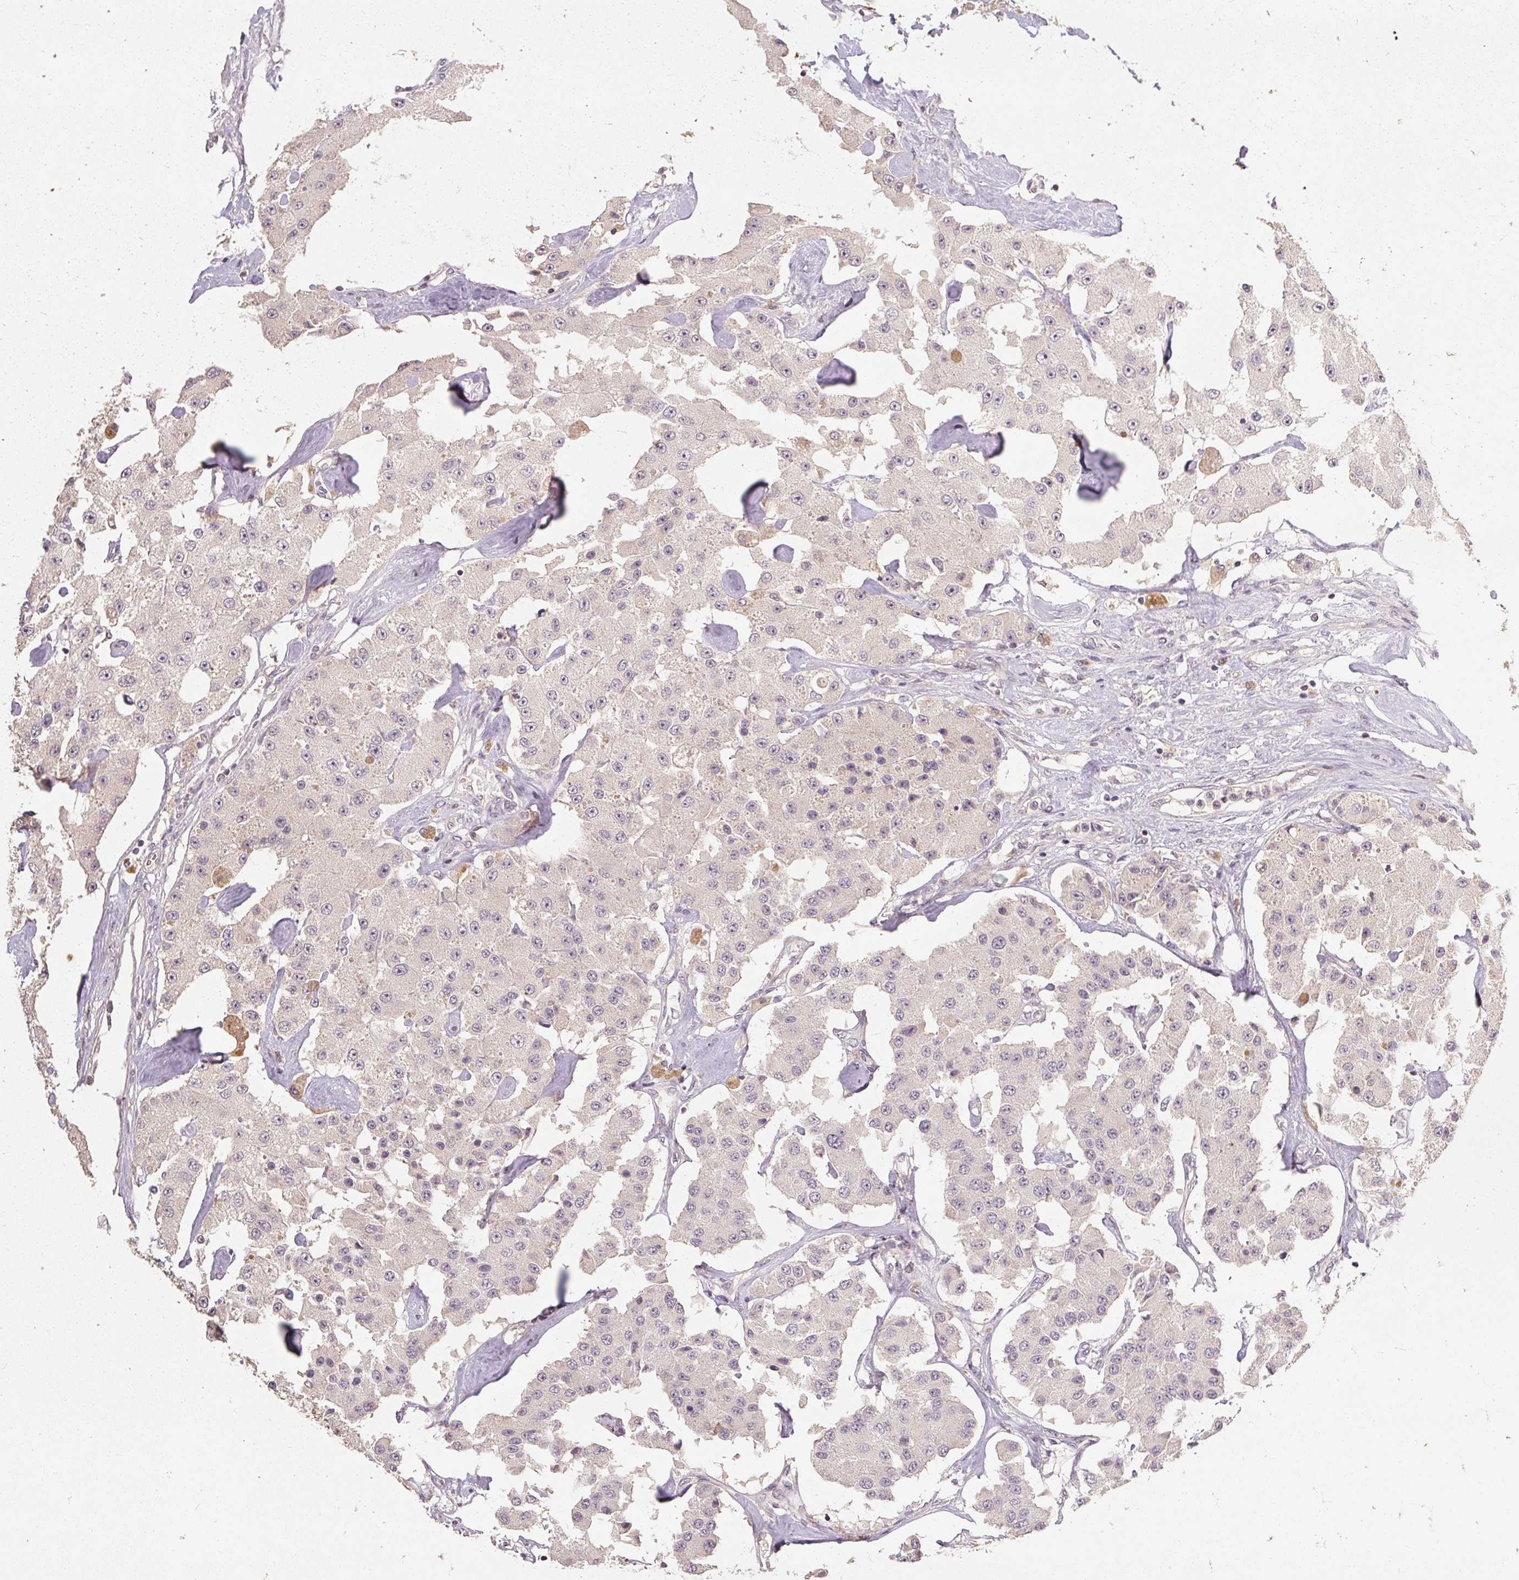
{"staining": {"intensity": "negative", "quantity": "none", "location": "none"}, "tissue": "carcinoid", "cell_type": "Tumor cells", "image_type": "cancer", "snomed": [{"axis": "morphology", "description": "Carcinoid, malignant, NOS"}, {"axis": "topography", "description": "Pancreas"}], "caption": "Immunohistochemical staining of carcinoid (malignant) reveals no significant positivity in tumor cells. (Brightfield microscopy of DAB IHC at high magnification).", "gene": "CFAP65", "patient": {"sex": "male", "age": 41}}